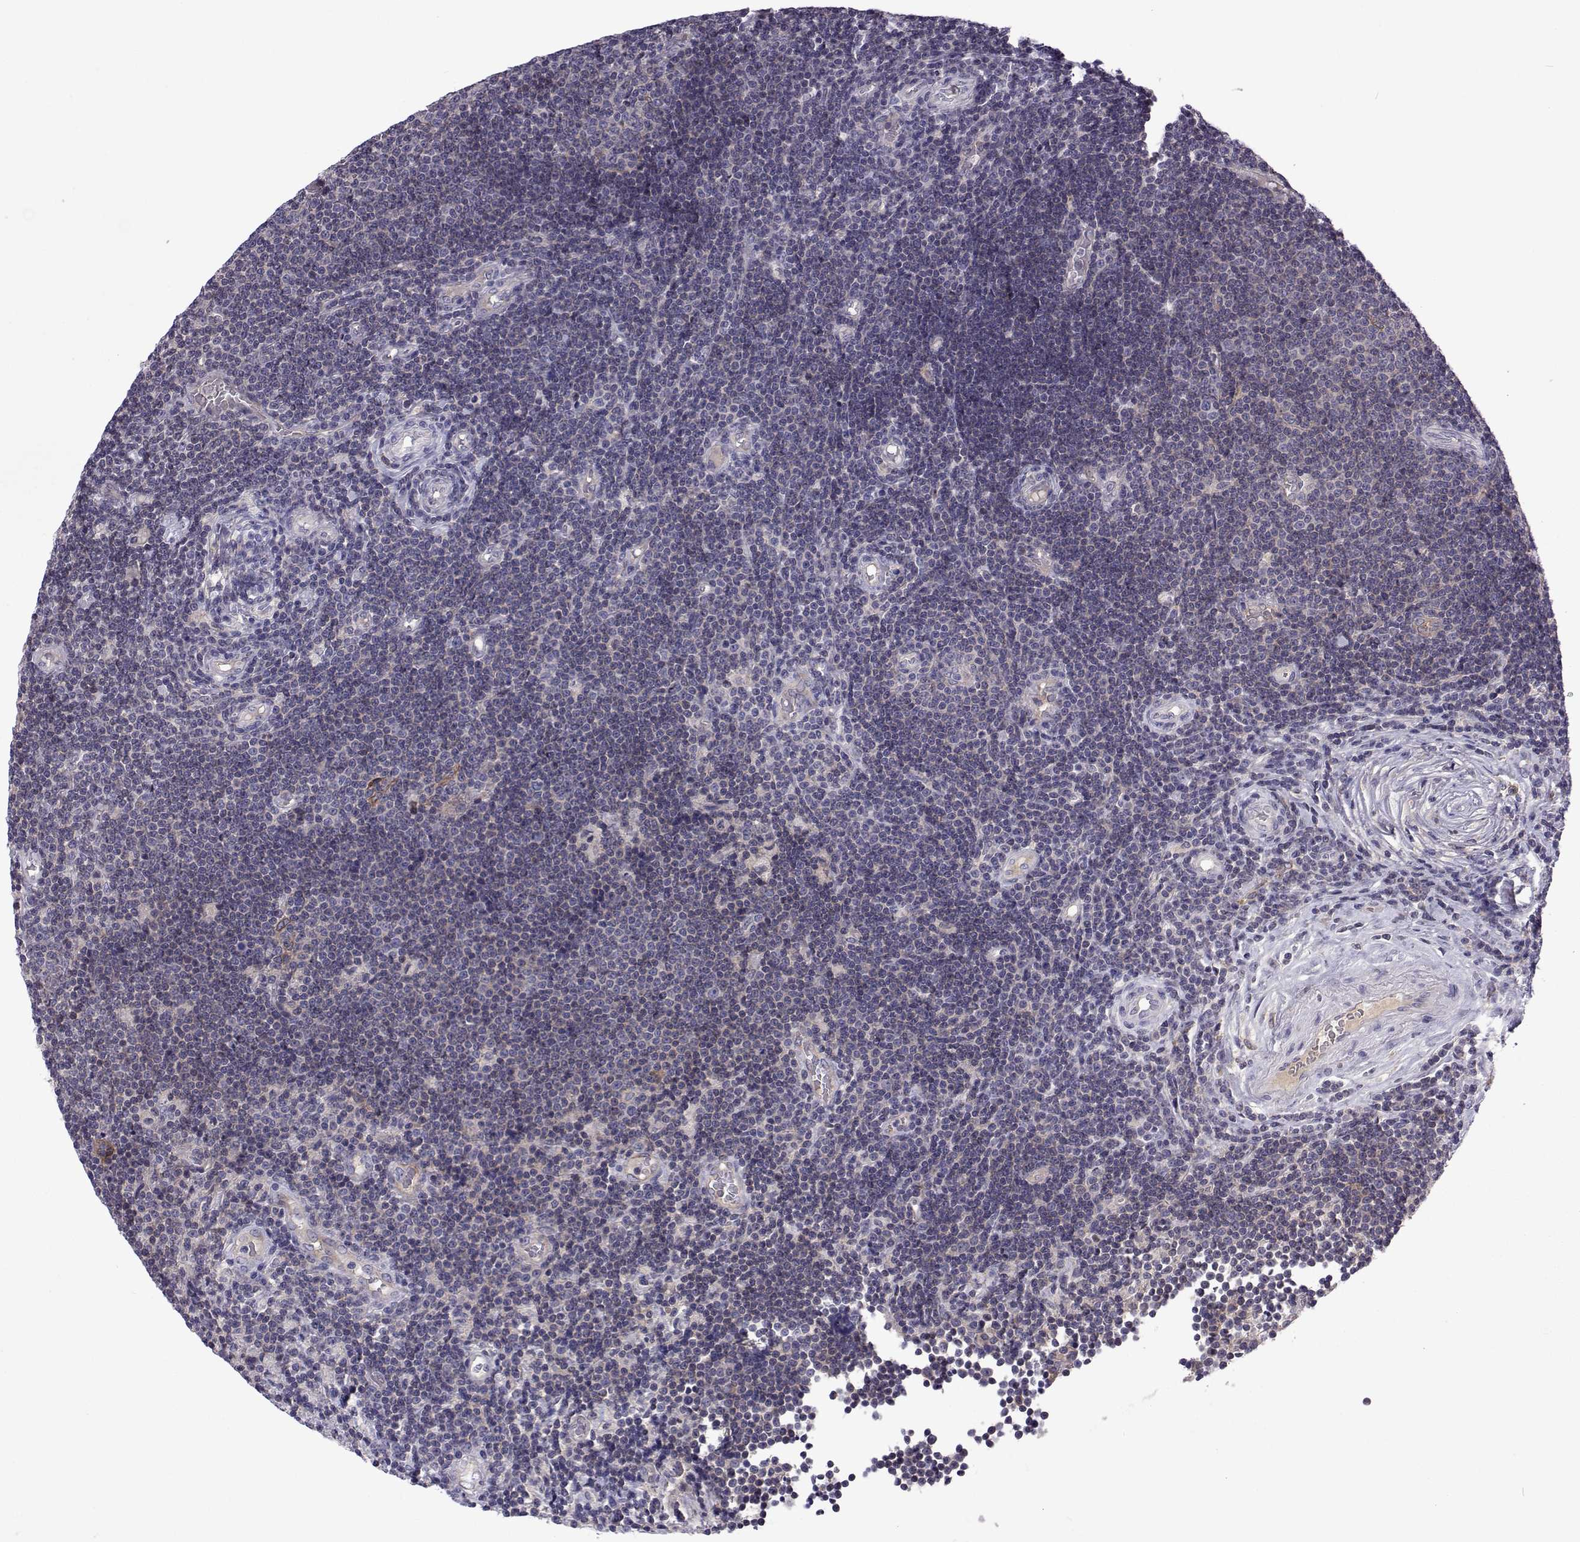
{"staining": {"intensity": "negative", "quantity": "none", "location": "none"}, "tissue": "lymphoma", "cell_type": "Tumor cells", "image_type": "cancer", "snomed": [{"axis": "morphology", "description": "Malignant lymphoma, non-Hodgkin's type, Low grade"}, {"axis": "topography", "description": "Brain"}], "caption": "Immunohistochemistry (IHC) photomicrograph of human low-grade malignant lymphoma, non-Hodgkin's type stained for a protein (brown), which demonstrates no expression in tumor cells.", "gene": "TCF15", "patient": {"sex": "female", "age": 66}}